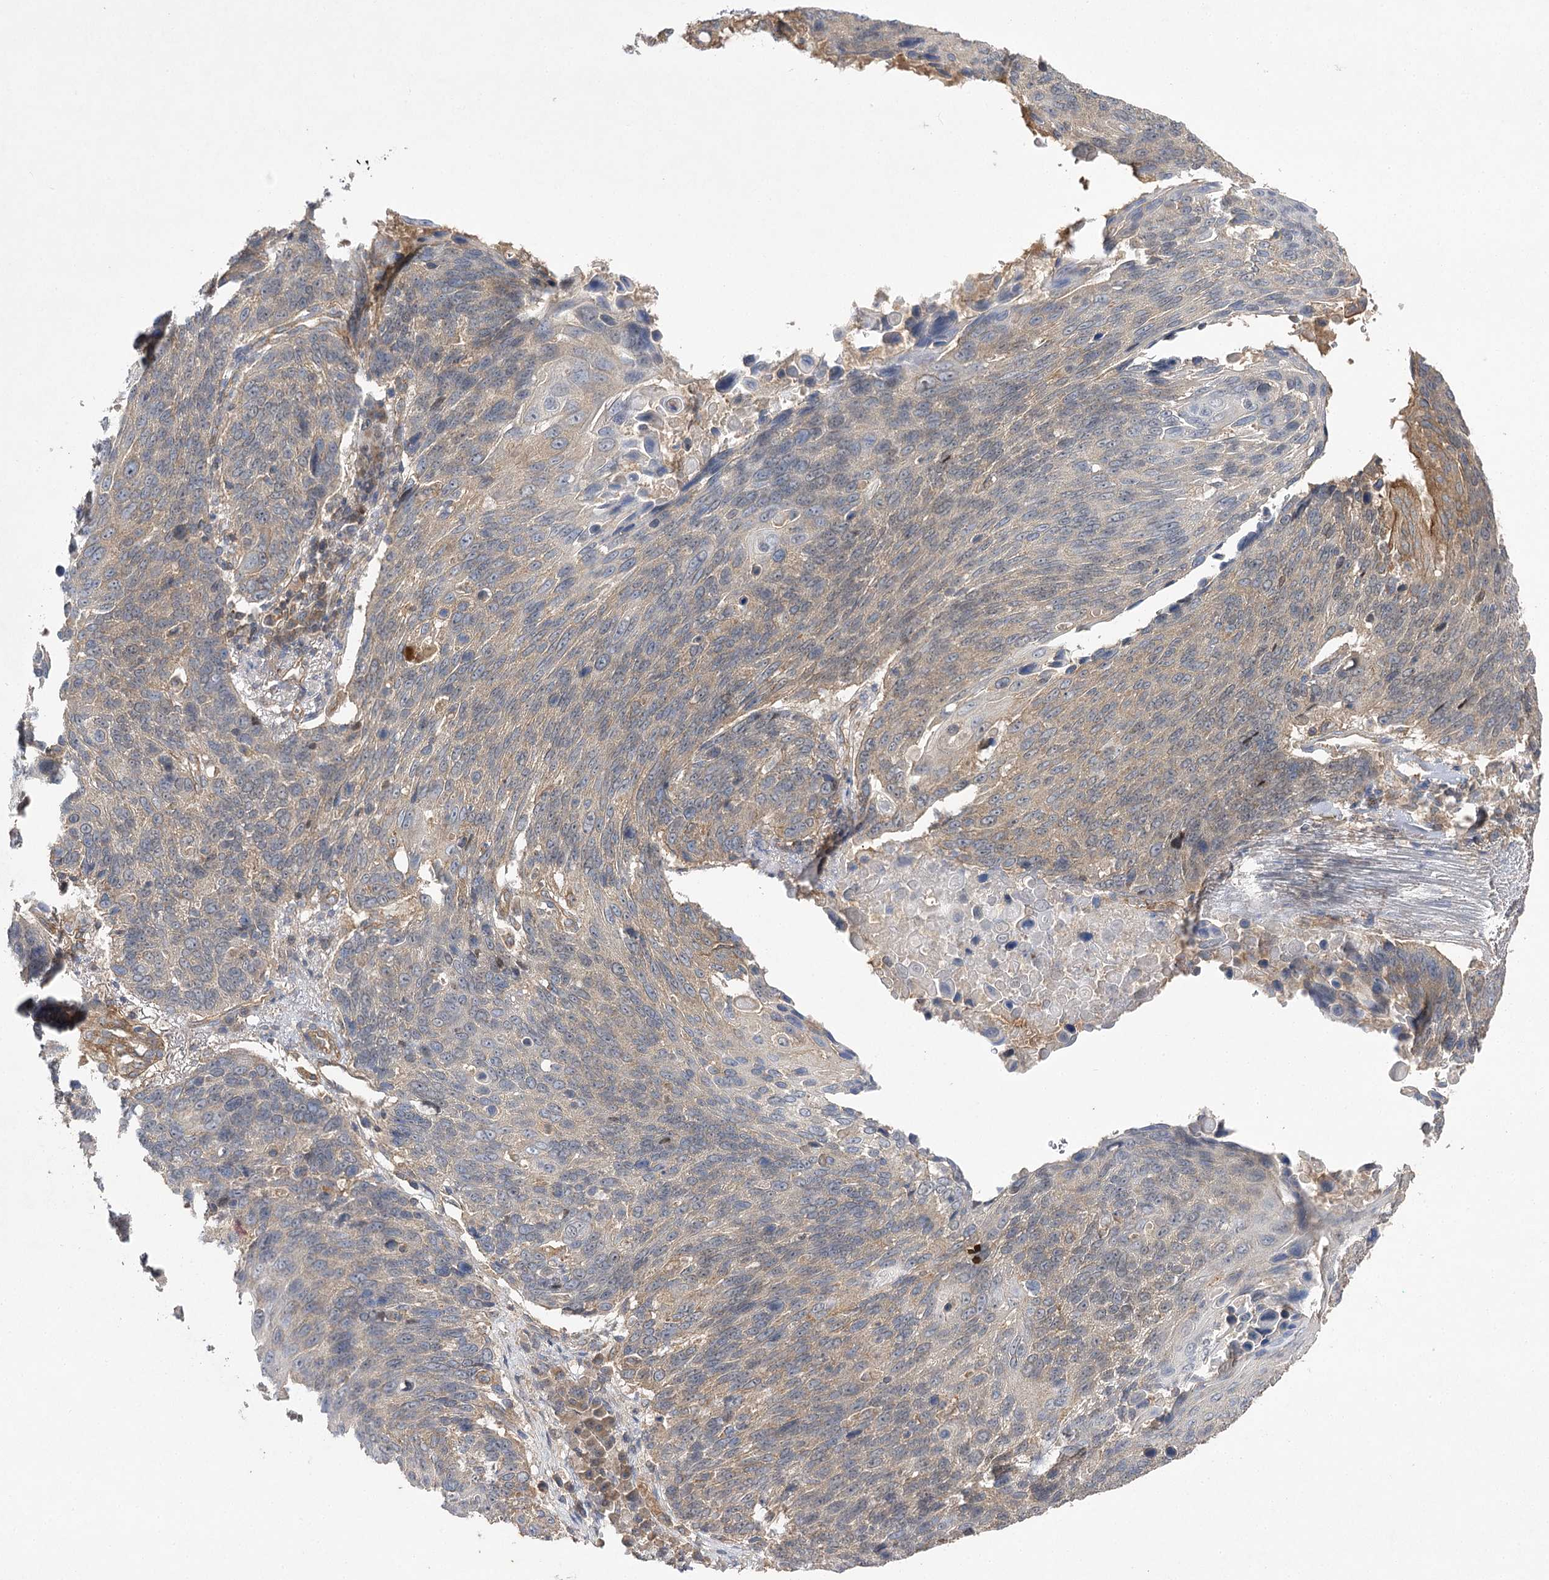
{"staining": {"intensity": "weak", "quantity": "<25%", "location": "cytoplasmic/membranous"}, "tissue": "lung cancer", "cell_type": "Tumor cells", "image_type": "cancer", "snomed": [{"axis": "morphology", "description": "Squamous cell carcinoma, NOS"}, {"axis": "topography", "description": "Lung"}], "caption": "DAB immunohistochemical staining of human lung cancer displays no significant positivity in tumor cells.", "gene": "BCR", "patient": {"sex": "male", "age": 66}}